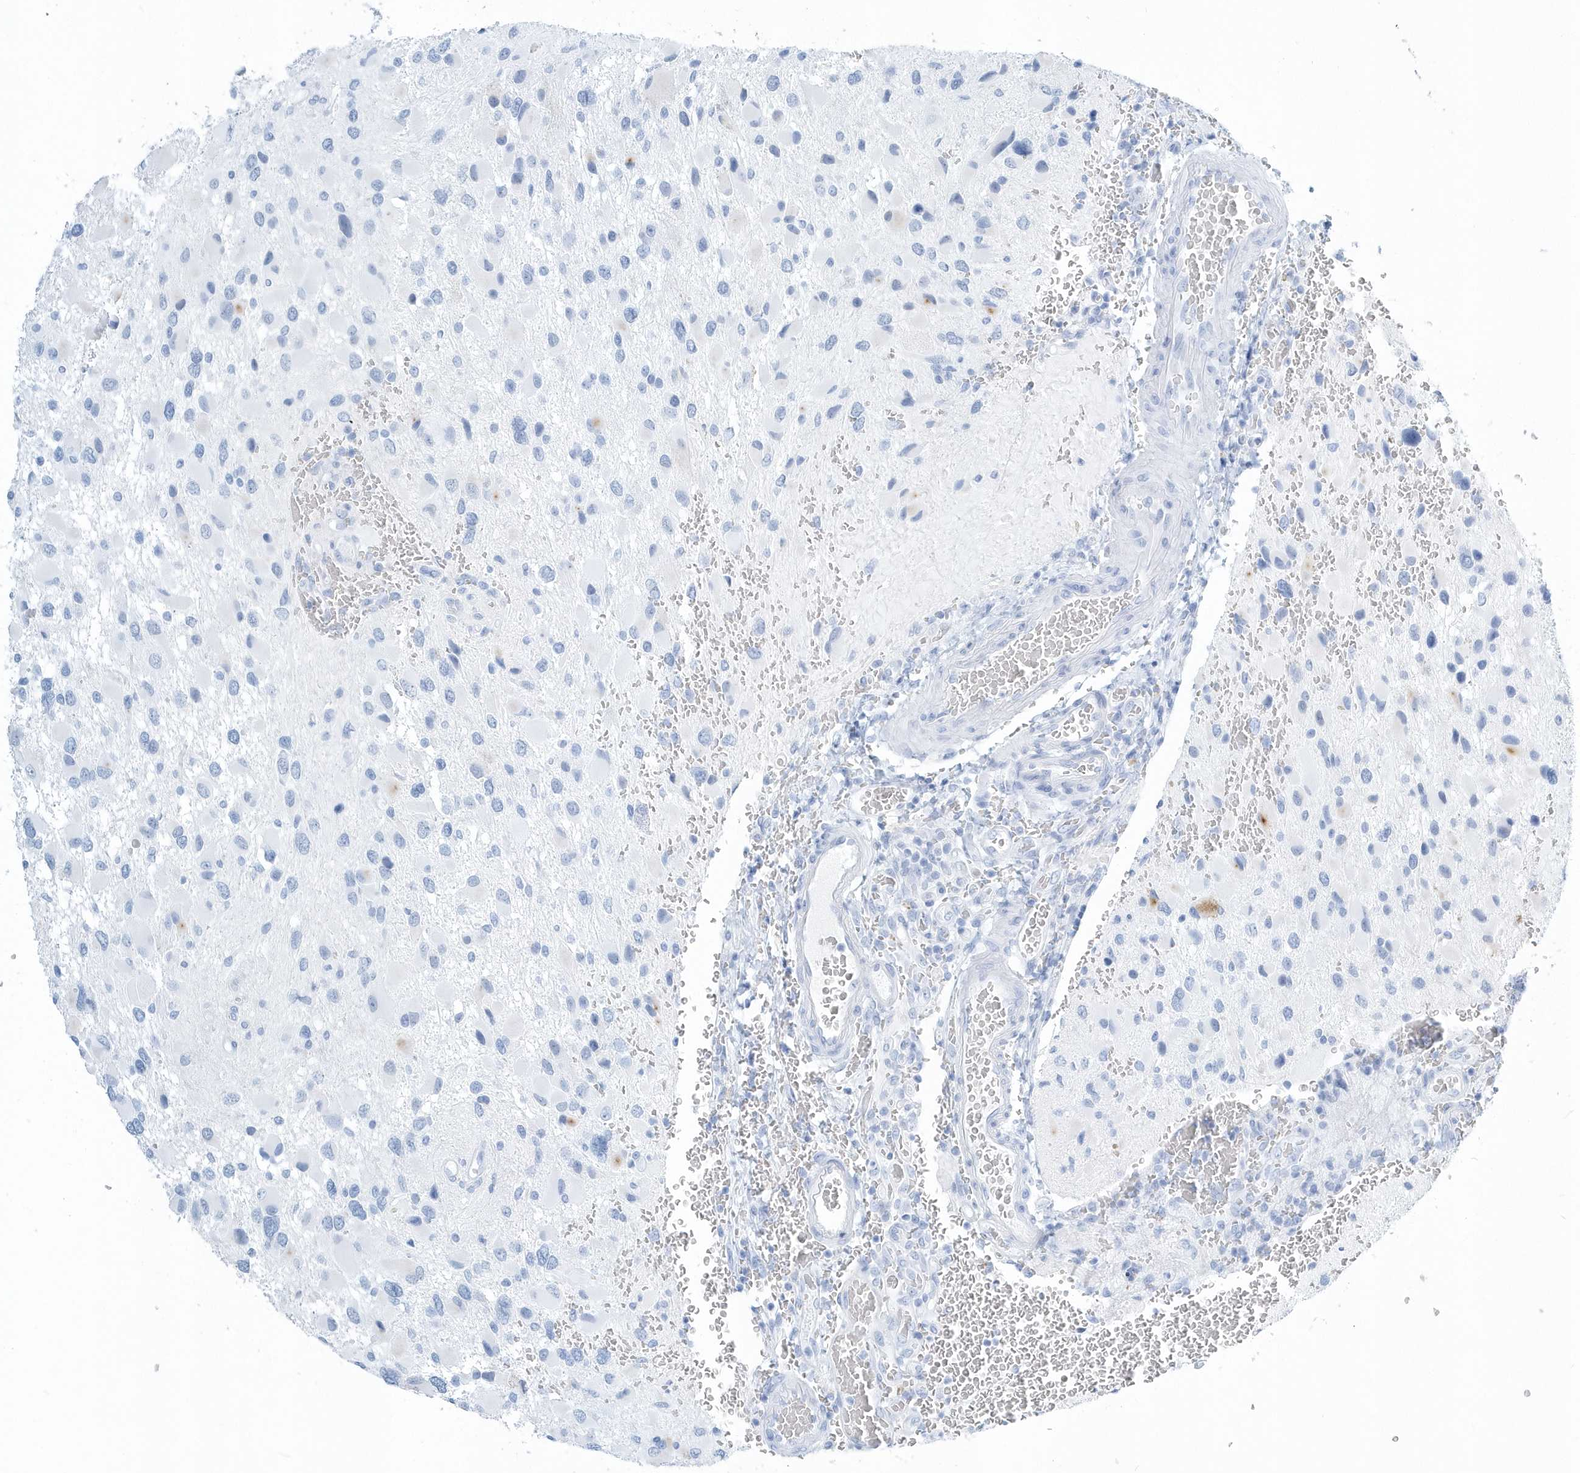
{"staining": {"intensity": "negative", "quantity": "none", "location": "none"}, "tissue": "glioma", "cell_type": "Tumor cells", "image_type": "cancer", "snomed": [{"axis": "morphology", "description": "Glioma, malignant, High grade"}, {"axis": "topography", "description": "Brain"}], "caption": "Immunohistochemistry (IHC) of human glioma displays no positivity in tumor cells. (Brightfield microscopy of DAB (3,3'-diaminobenzidine) IHC at high magnification).", "gene": "PTPRO", "patient": {"sex": "male", "age": 53}}